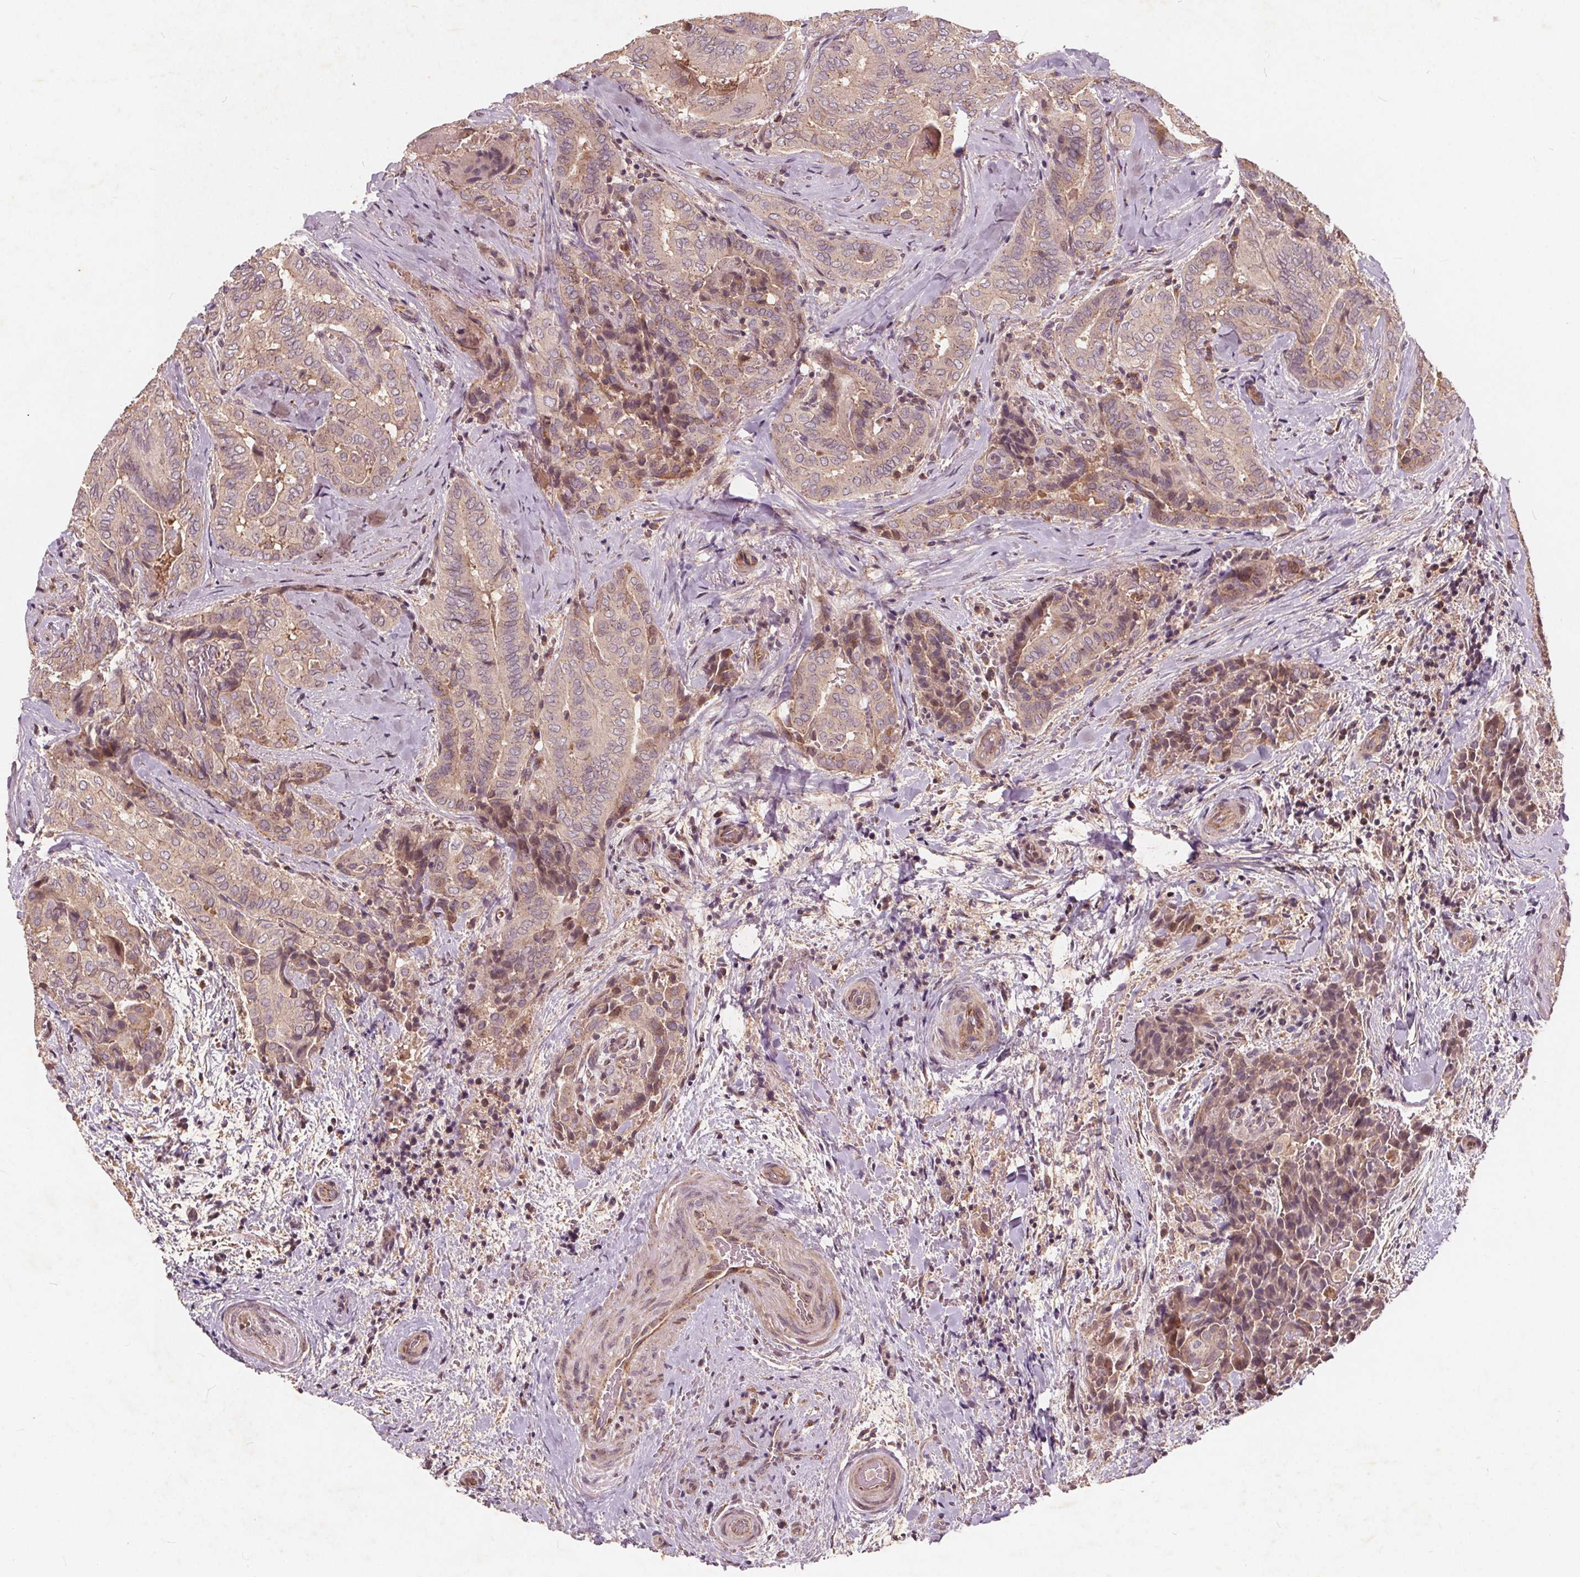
{"staining": {"intensity": "weak", "quantity": "<25%", "location": "cytoplasmic/membranous"}, "tissue": "thyroid cancer", "cell_type": "Tumor cells", "image_type": "cancer", "snomed": [{"axis": "morphology", "description": "Papillary adenocarcinoma, NOS"}, {"axis": "topography", "description": "Thyroid gland"}], "caption": "Thyroid papillary adenocarcinoma was stained to show a protein in brown. There is no significant staining in tumor cells.", "gene": "CSNK1G2", "patient": {"sex": "female", "age": 61}}